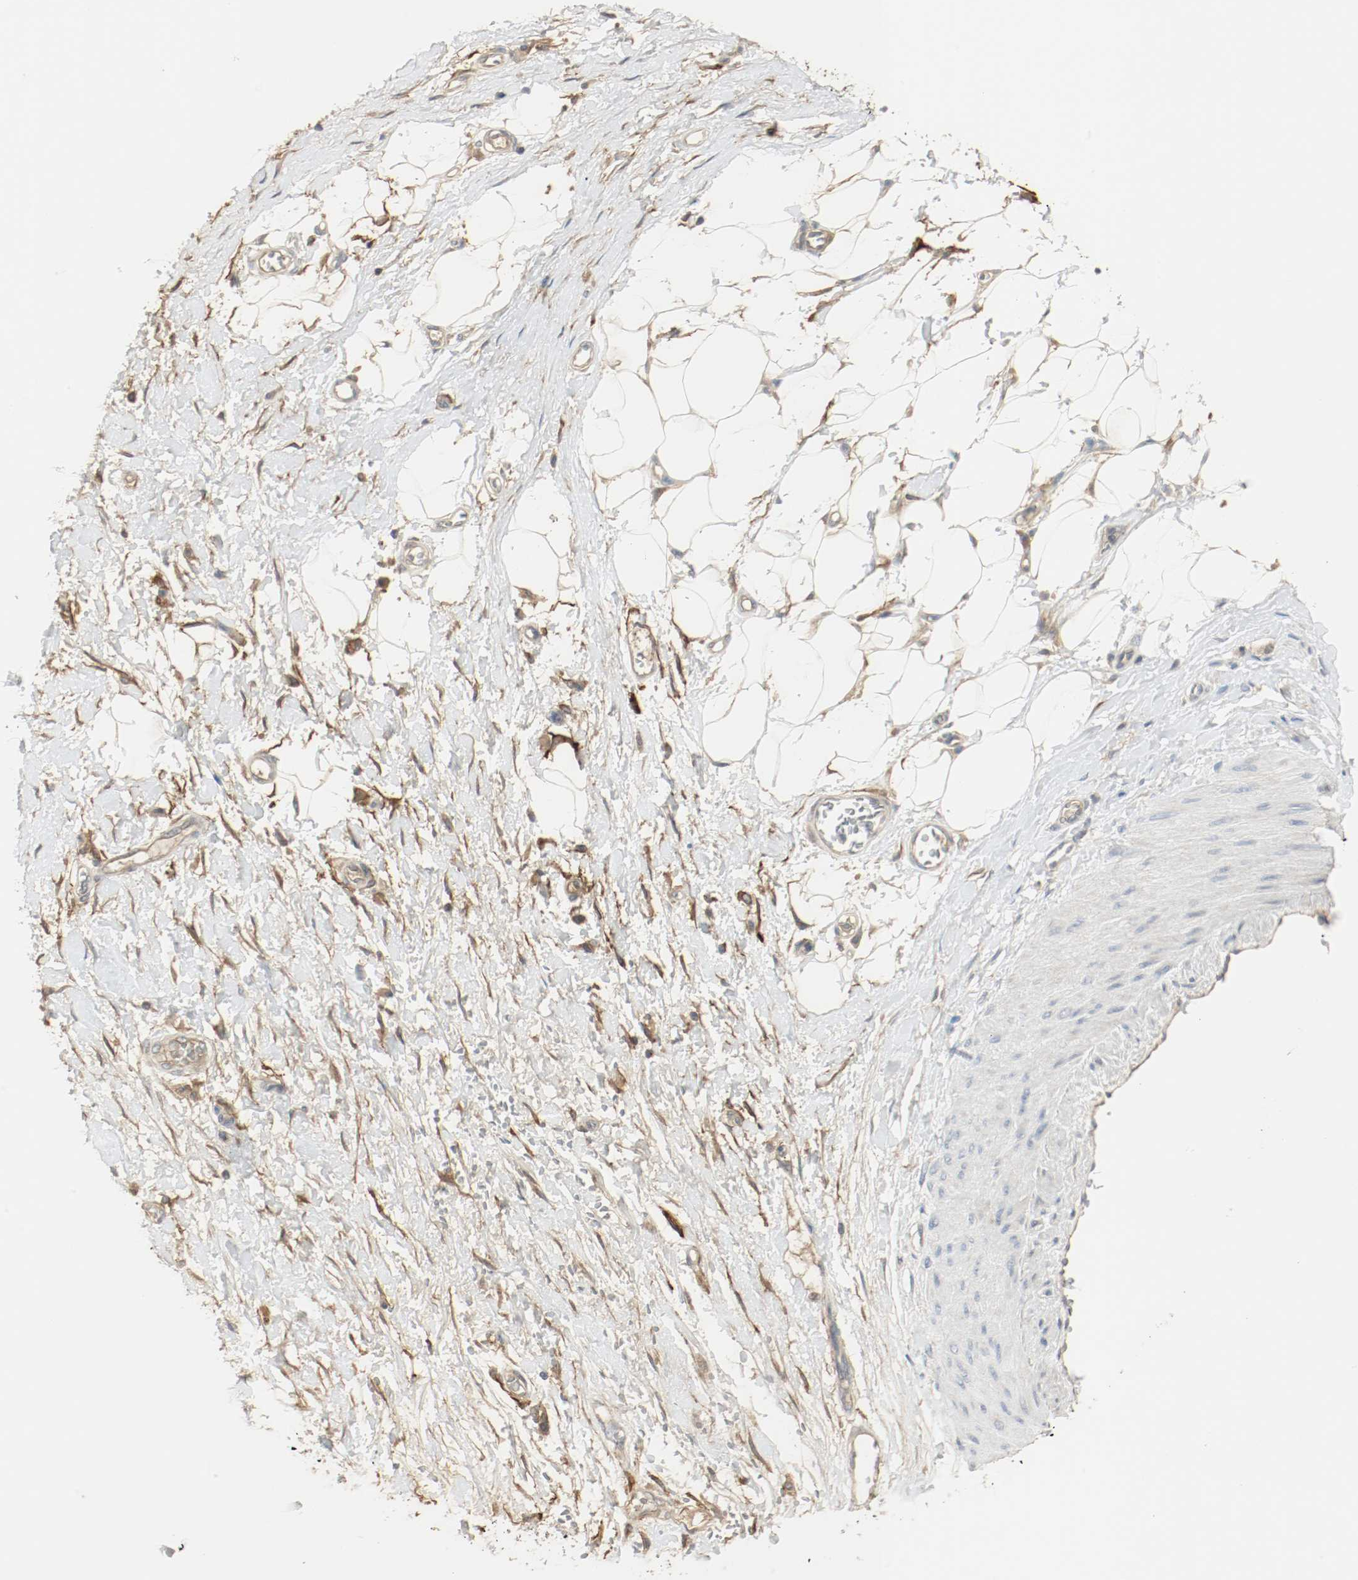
{"staining": {"intensity": "weak", "quantity": ">75%", "location": "cytoplasmic/membranous"}, "tissue": "adipose tissue", "cell_type": "Adipocytes", "image_type": "normal", "snomed": [{"axis": "morphology", "description": "Normal tissue, NOS"}, {"axis": "morphology", "description": "Urothelial carcinoma, High grade"}, {"axis": "topography", "description": "Vascular tissue"}, {"axis": "topography", "description": "Urinary bladder"}], "caption": "IHC photomicrograph of benign adipose tissue: human adipose tissue stained using IHC shows low levels of weak protein expression localized specifically in the cytoplasmic/membranous of adipocytes, appearing as a cytoplasmic/membranous brown color.", "gene": "MELTF", "patient": {"sex": "female", "age": 56}}